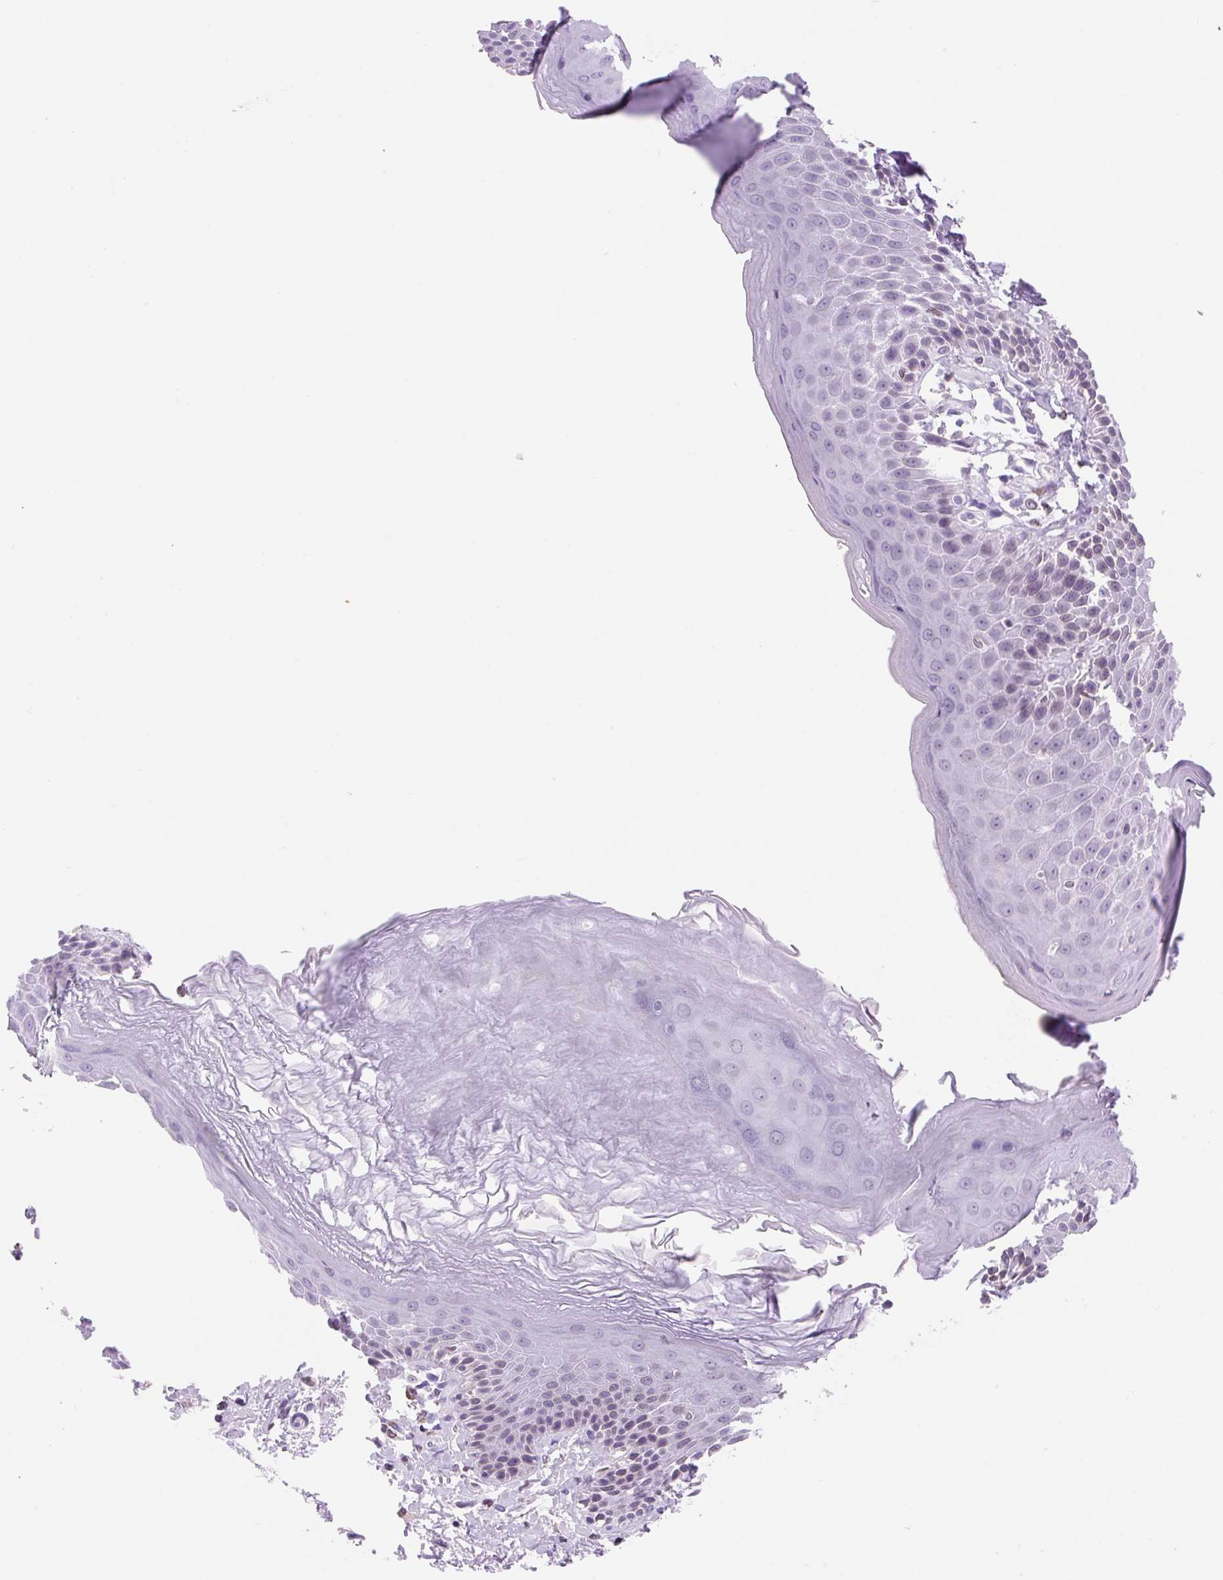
{"staining": {"intensity": "weak", "quantity": "<25%", "location": "cytoplasmic/membranous,nuclear"}, "tissue": "skin", "cell_type": "Epidermal cells", "image_type": "normal", "snomed": [{"axis": "morphology", "description": "Normal tissue, NOS"}, {"axis": "topography", "description": "Peripheral nerve tissue"}], "caption": "High power microscopy image of an IHC photomicrograph of benign skin, revealing no significant positivity in epidermal cells.", "gene": "VPREB1", "patient": {"sex": "male", "age": 51}}